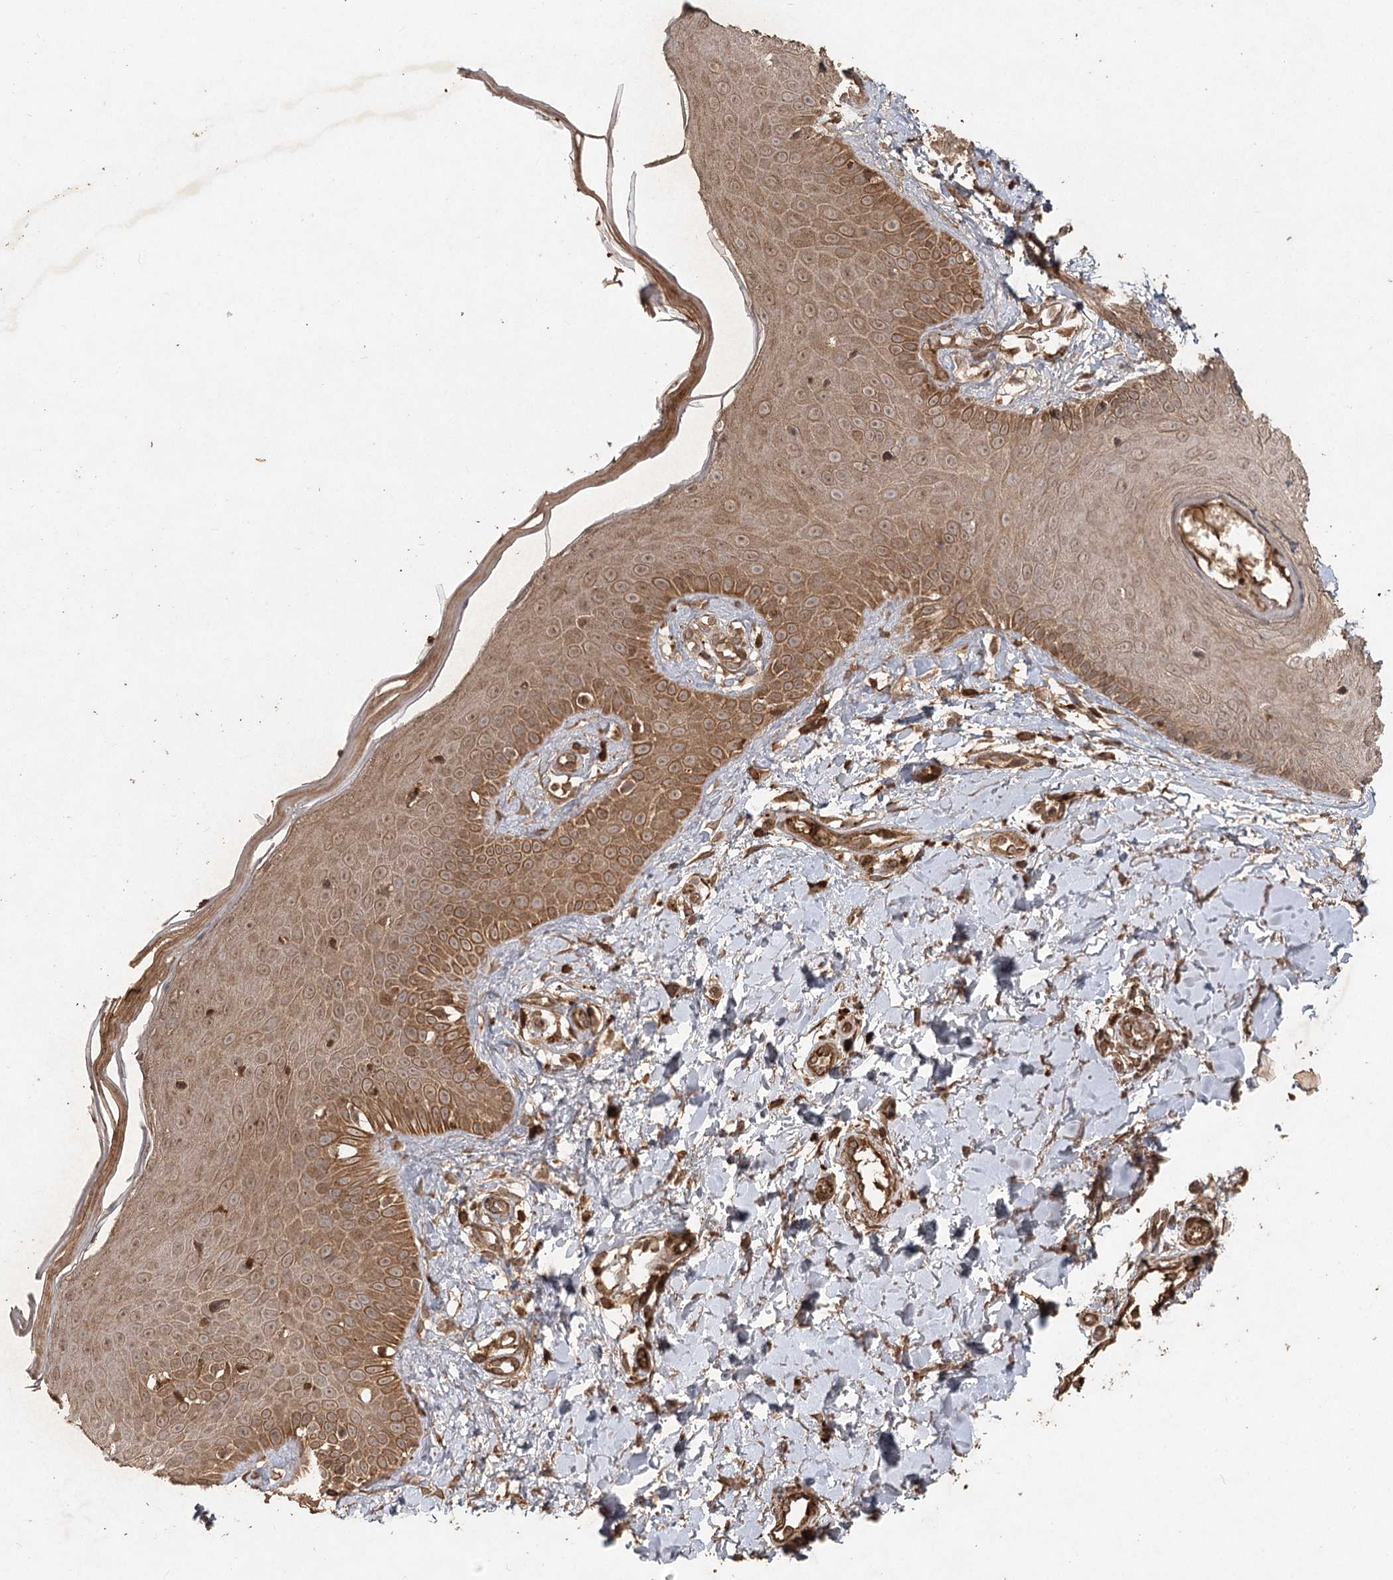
{"staining": {"intensity": "strong", "quantity": ">75%", "location": "cytoplasmic/membranous"}, "tissue": "skin", "cell_type": "Fibroblasts", "image_type": "normal", "snomed": [{"axis": "morphology", "description": "Normal tissue, NOS"}, {"axis": "topography", "description": "Skin"}], "caption": "This micrograph reveals immunohistochemistry staining of normal skin, with high strong cytoplasmic/membranous expression in about >75% of fibroblasts.", "gene": "ARL13A", "patient": {"sex": "male", "age": 52}}